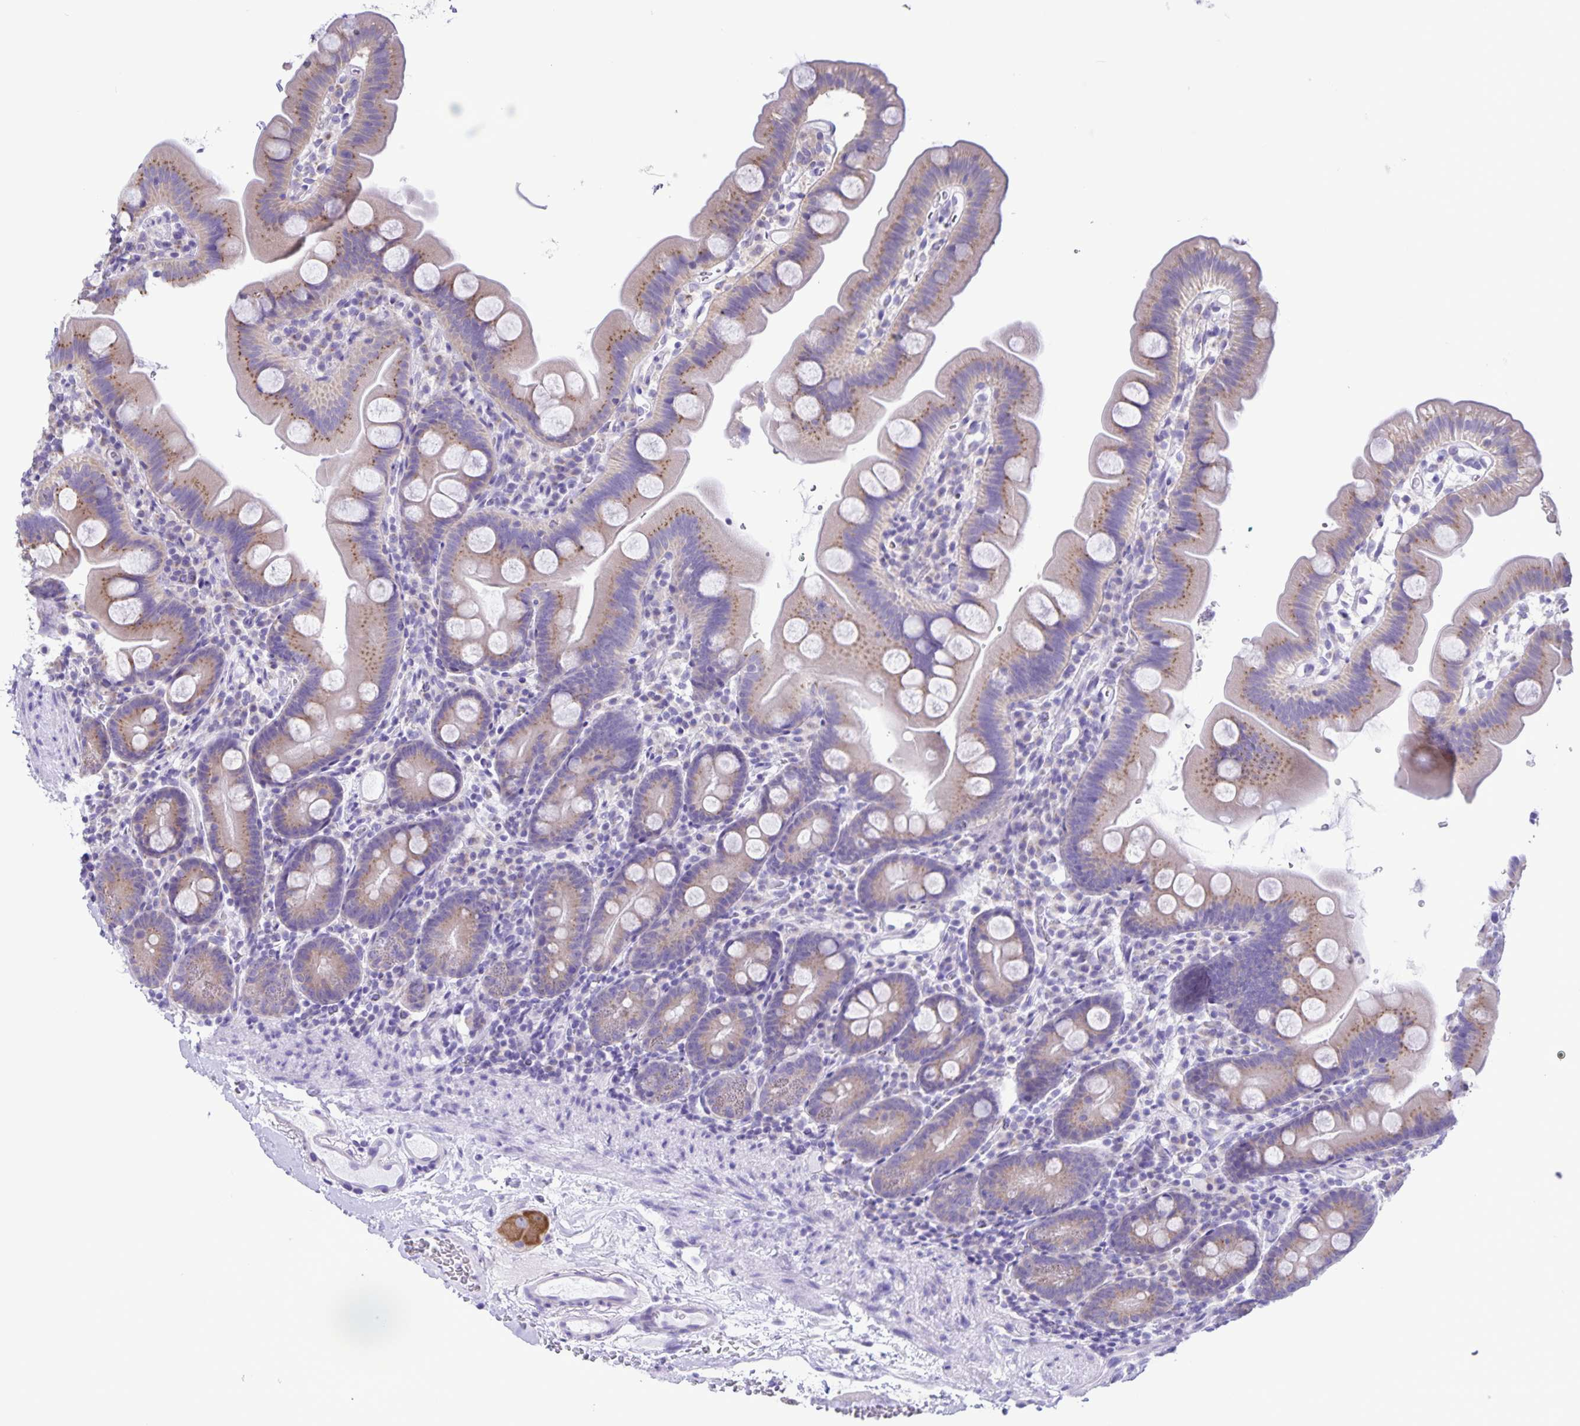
{"staining": {"intensity": "moderate", "quantity": "25%-75%", "location": "cytoplasmic/membranous"}, "tissue": "small intestine", "cell_type": "Glandular cells", "image_type": "normal", "snomed": [{"axis": "morphology", "description": "Normal tissue, NOS"}, {"axis": "topography", "description": "Small intestine"}], "caption": "Immunohistochemistry (IHC) image of normal small intestine: small intestine stained using immunohistochemistry displays medium levels of moderate protein expression localized specifically in the cytoplasmic/membranous of glandular cells, appearing as a cytoplasmic/membranous brown color.", "gene": "CAPSL", "patient": {"sex": "female", "age": 68}}